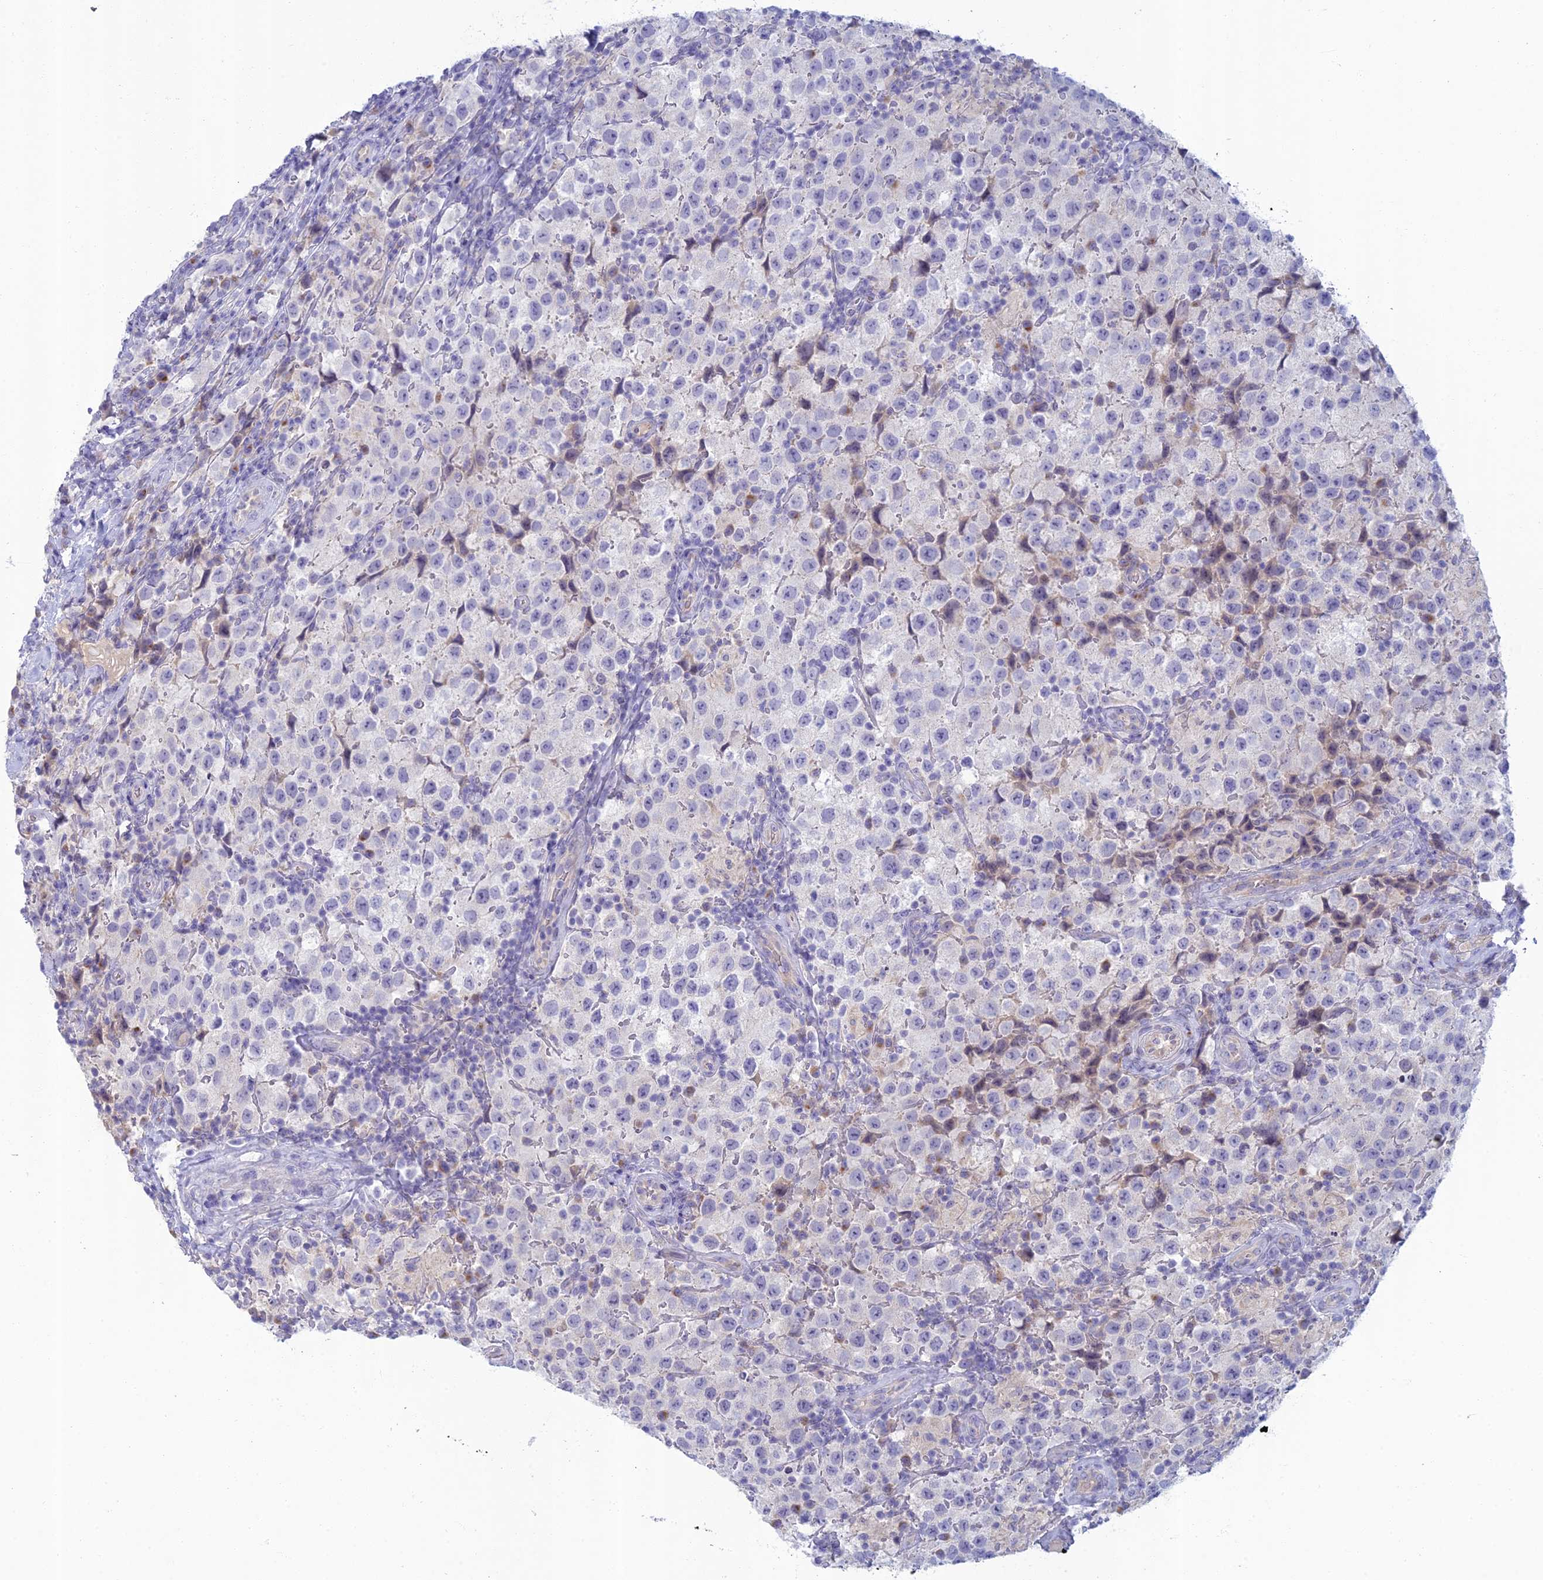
{"staining": {"intensity": "negative", "quantity": "none", "location": "none"}, "tissue": "testis cancer", "cell_type": "Tumor cells", "image_type": "cancer", "snomed": [{"axis": "morphology", "description": "Seminoma, NOS"}, {"axis": "morphology", "description": "Carcinoma, Embryonal, NOS"}, {"axis": "topography", "description": "Testis"}], "caption": "Testis cancer was stained to show a protein in brown. There is no significant expression in tumor cells. The staining was performed using DAB (3,3'-diaminobenzidine) to visualize the protein expression in brown, while the nuclei were stained in blue with hematoxylin (Magnification: 20x).", "gene": "SLC25A41", "patient": {"sex": "male", "age": 41}}